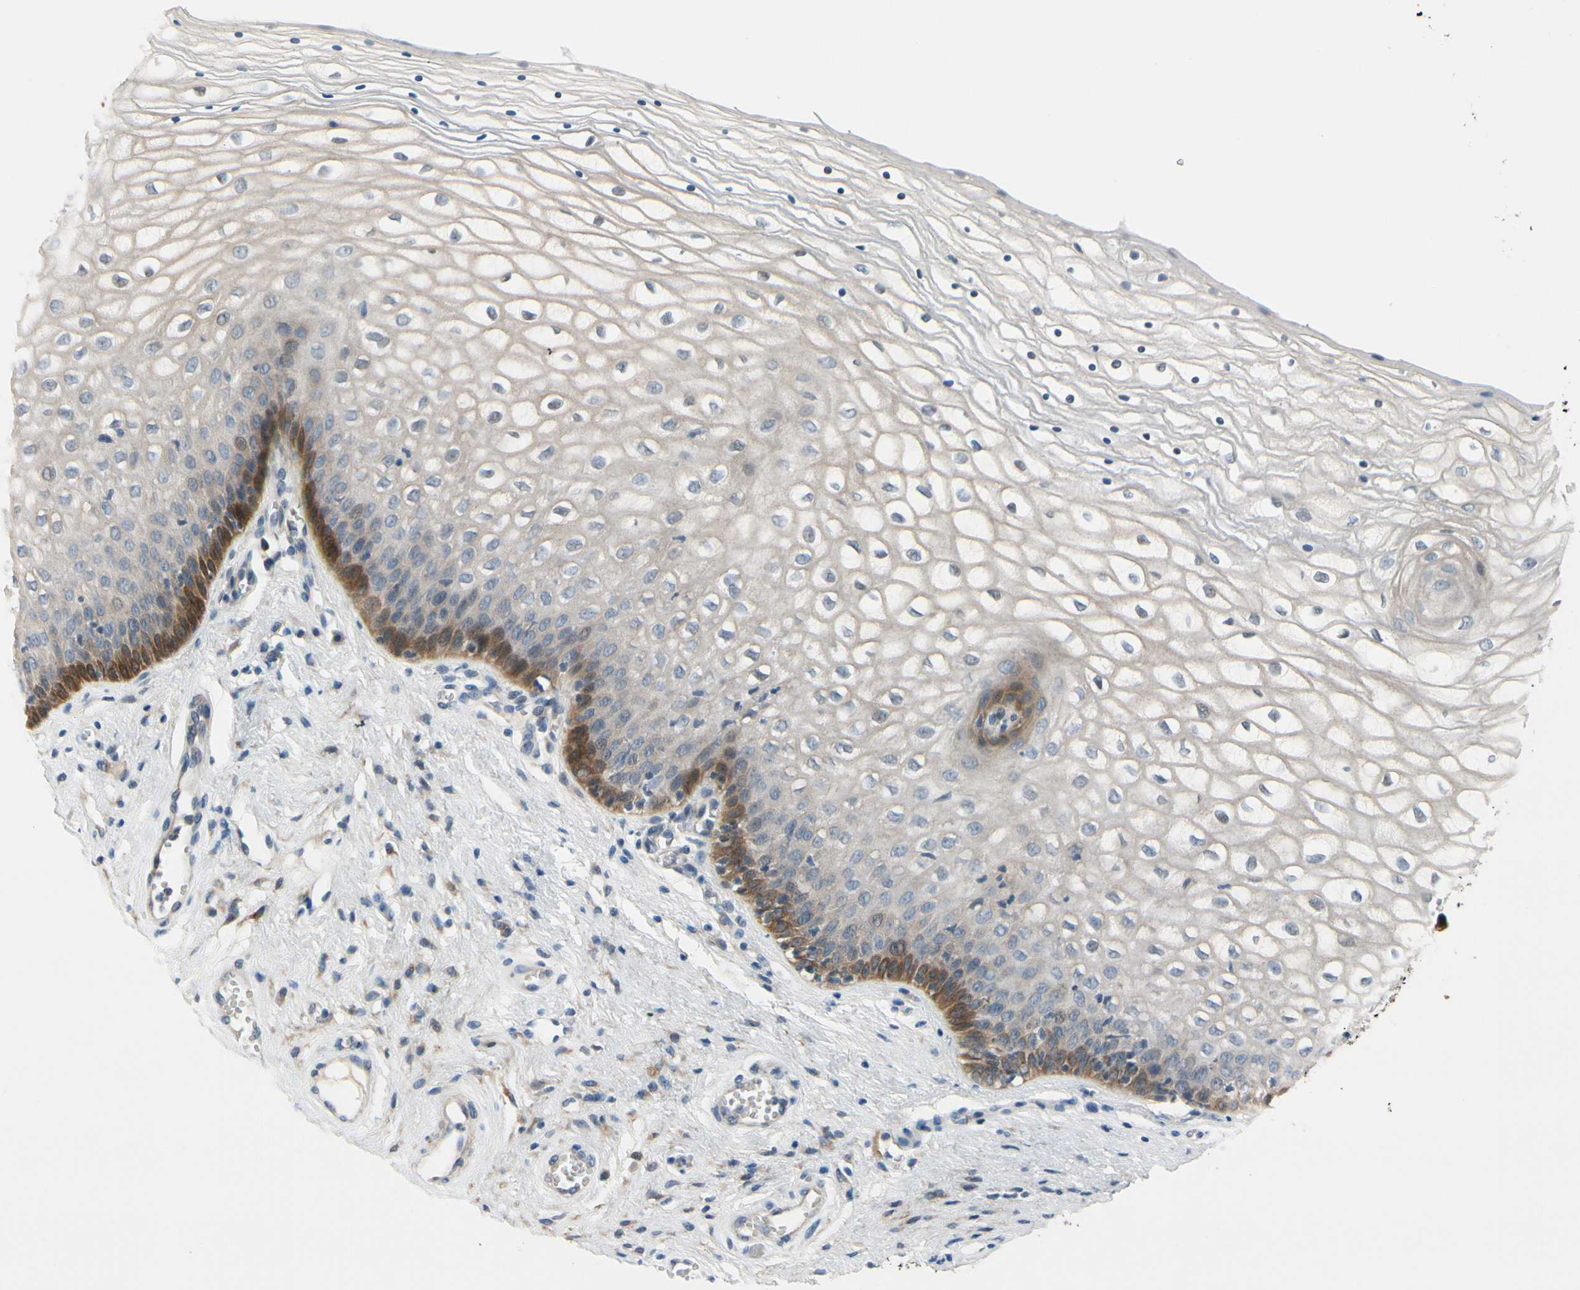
{"staining": {"intensity": "strong", "quantity": "<25%", "location": "cytoplasmic/membranous"}, "tissue": "vagina", "cell_type": "Squamous epithelial cells", "image_type": "normal", "snomed": [{"axis": "morphology", "description": "Normal tissue, NOS"}, {"axis": "topography", "description": "Vagina"}], "caption": "Vagina stained with immunohistochemistry (IHC) shows strong cytoplasmic/membranous staining in approximately <25% of squamous epithelial cells.", "gene": "SLC27A6", "patient": {"sex": "female", "age": 34}}